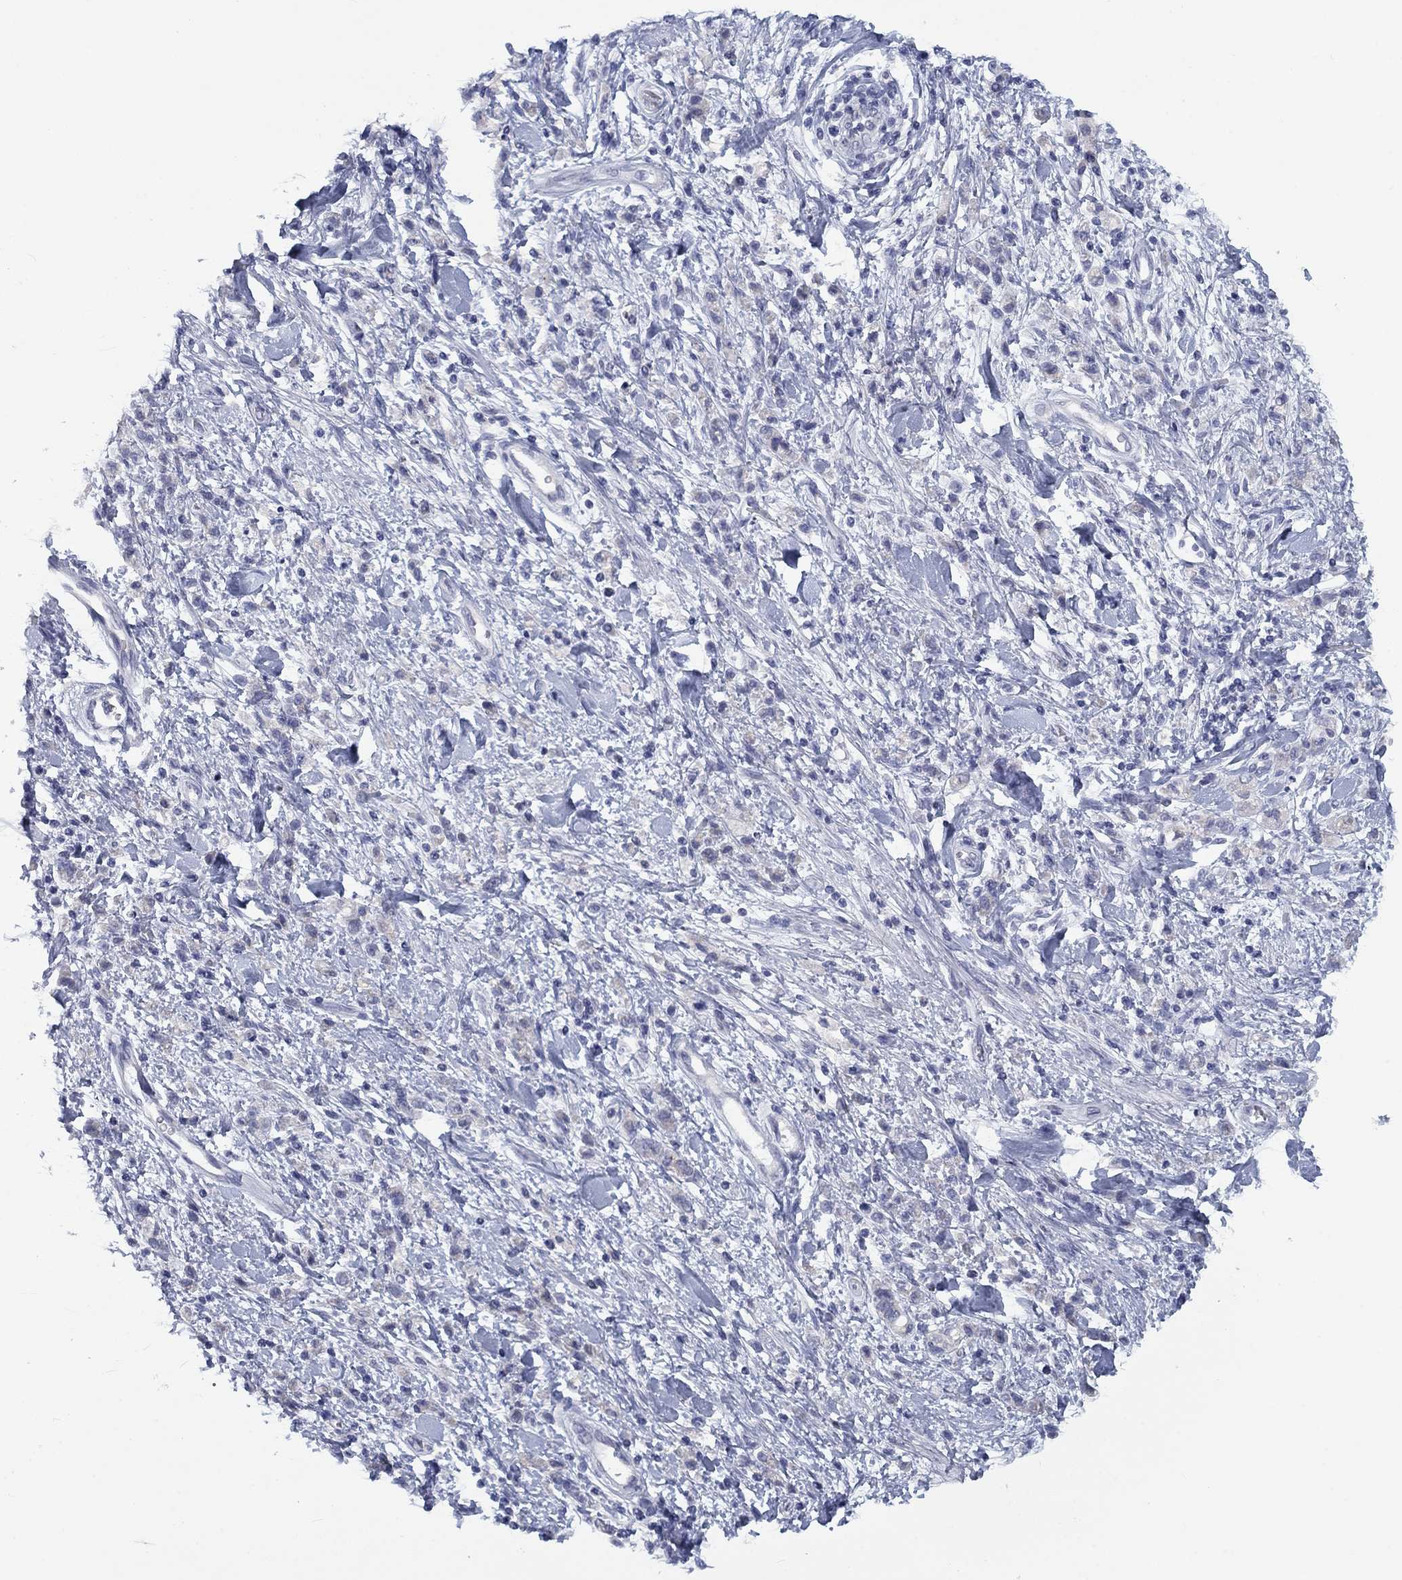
{"staining": {"intensity": "negative", "quantity": "none", "location": "none"}, "tissue": "stomach cancer", "cell_type": "Tumor cells", "image_type": "cancer", "snomed": [{"axis": "morphology", "description": "Adenocarcinoma, NOS"}, {"axis": "topography", "description": "Stomach"}], "caption": "Tumor cells show no significant positivity in adenocarcinoma (stomach). (DAB (3,3'-diaminobenzidine) immunohistochemistry visualized using brightfield microscopy, high magnification).", "gene": "CALB1", "patient": {"sex": "male", "age": 77}}